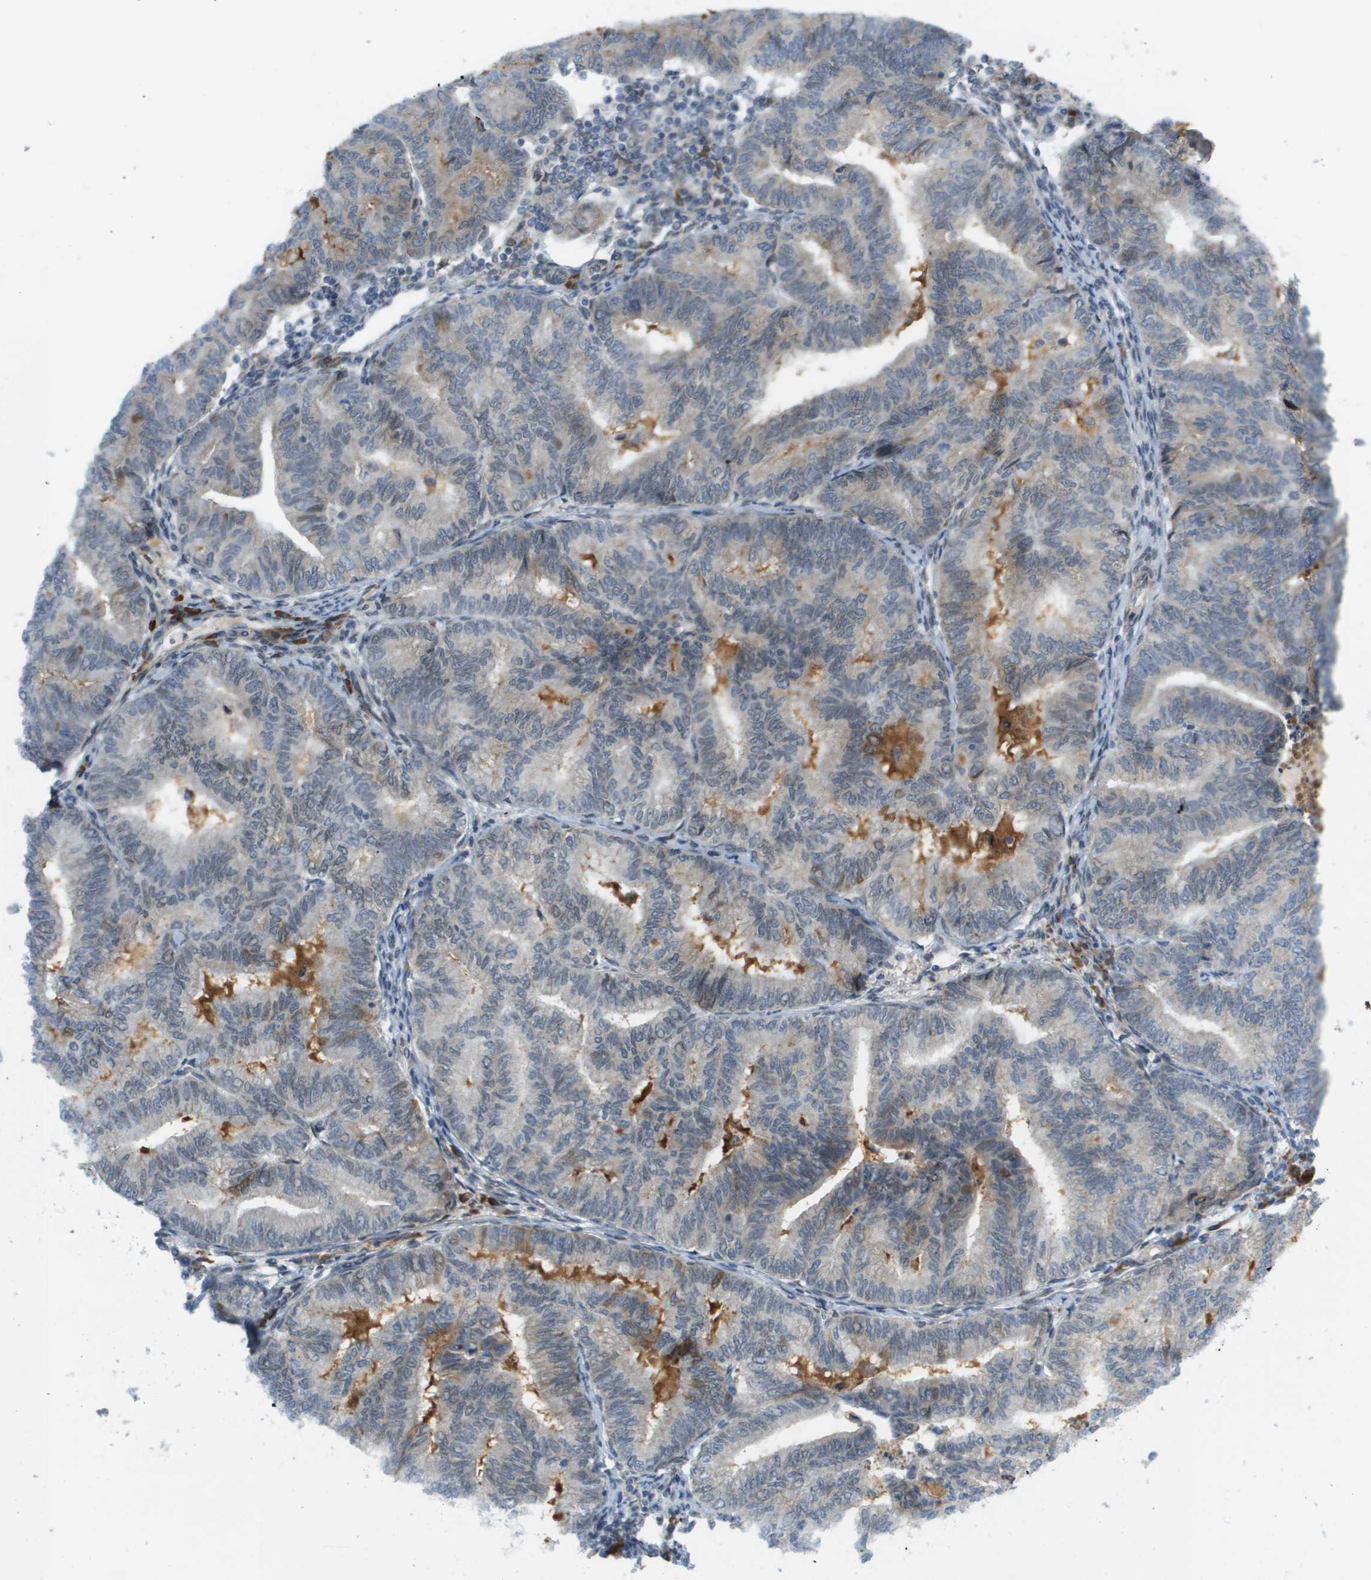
{"staining": {"intensity": "weak", "quantity": "<25%", "location": "nuclear"}, "tissue": "endometrial cancer", "cell_type": "Tumor cells", "image_type": "cancer", "snomed": [{"axis": "morphology", "description": "Adenocarcinoma, NOS"}, {"axis": "topography", "description": "Endometrium"}], "caption": "This photomicrograph is of endometrial cancer (adenocarcinoma) stained with IHC to label a protein in brown with the nuclei are counter-stained blue. There is no expression in tumor cells.", "gene": "CACNB4", "patient": {"sex": "female", "age": 79}}